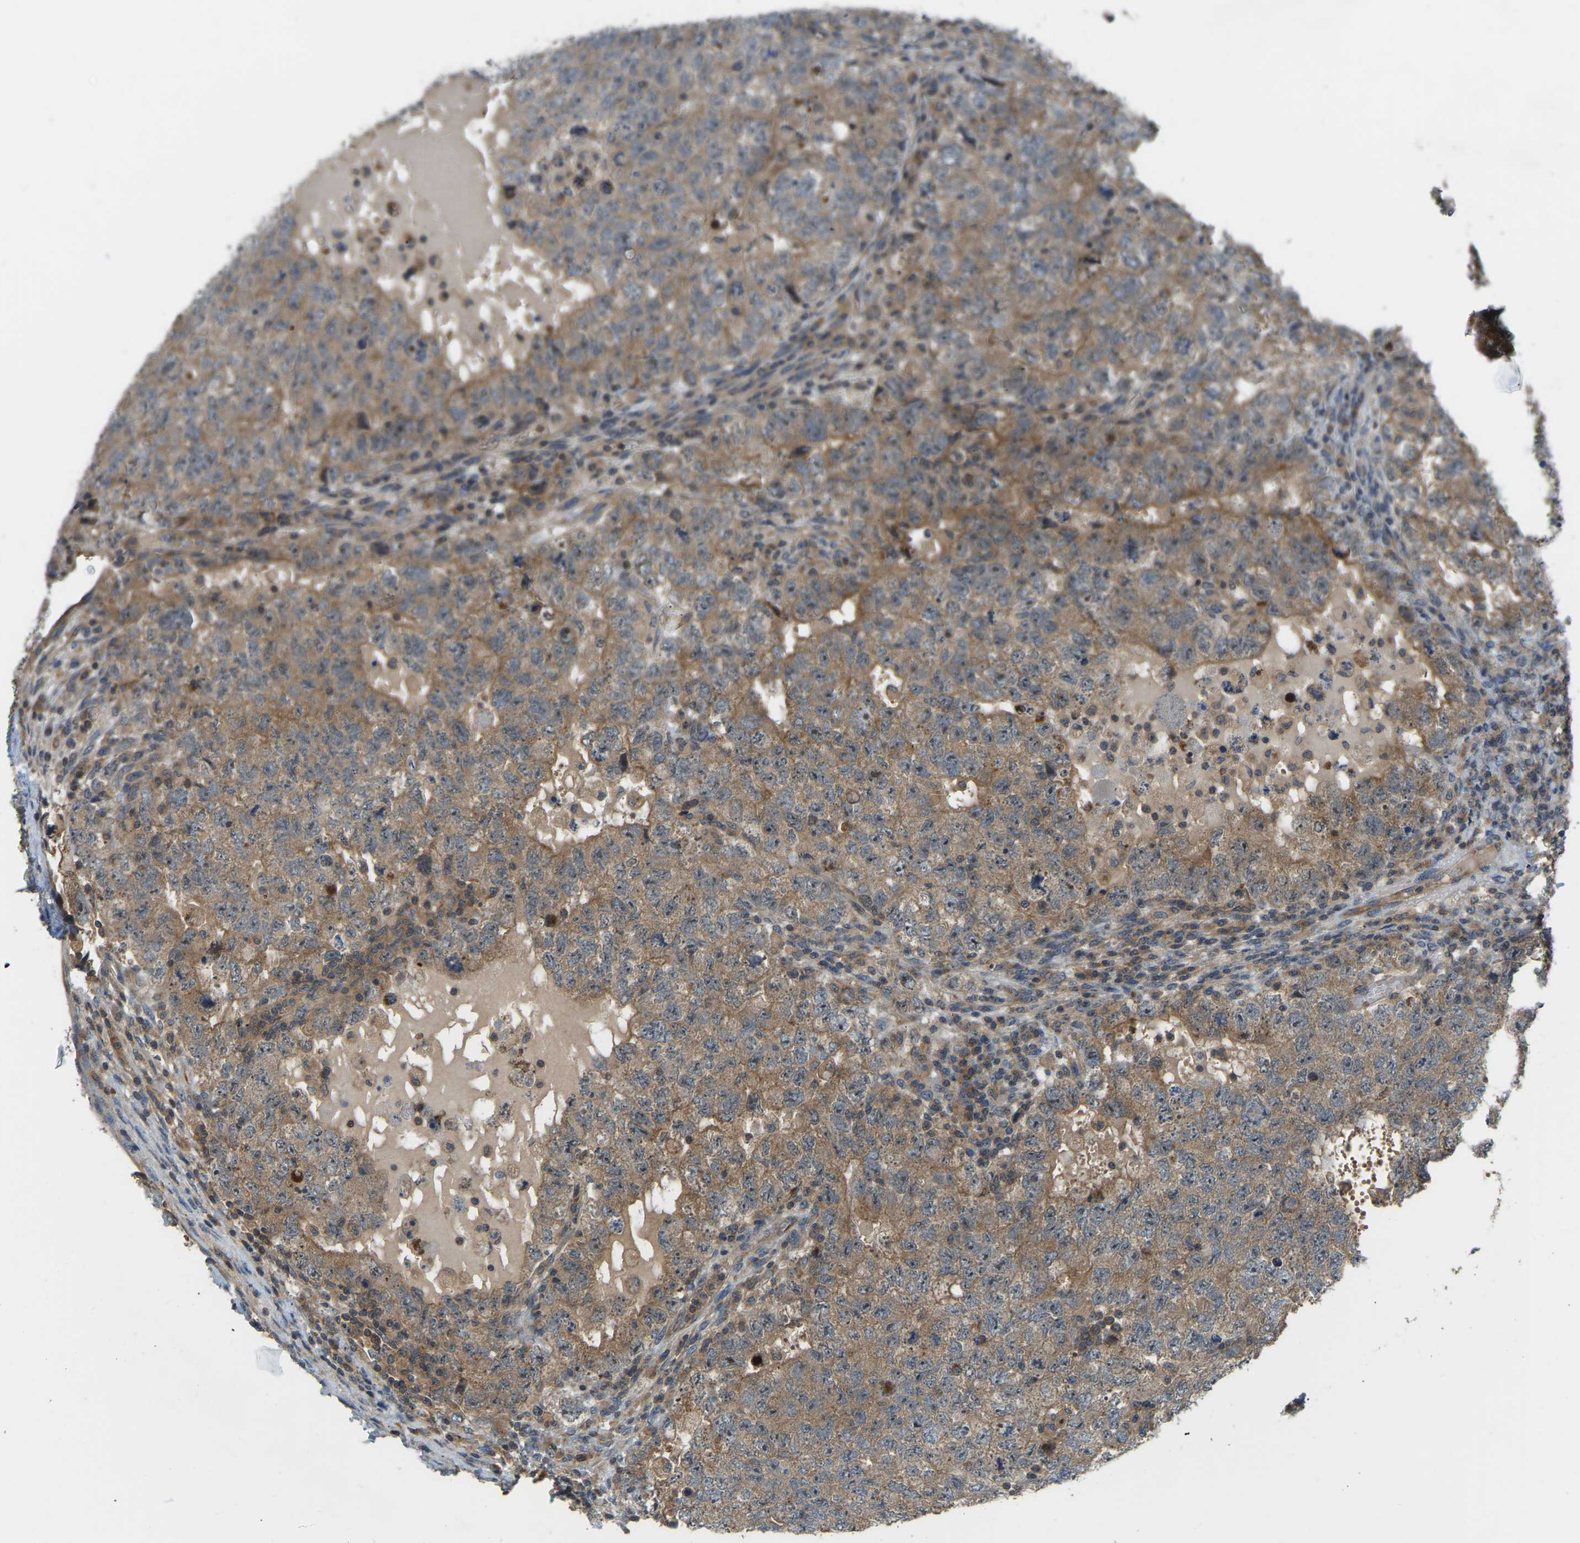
{"staining": {"intensity": "strong", "quantity": ">75%", "location": "cytoplasmic/membranous"}, "tissue": "testis cancer", "cell_type": "Tumor cells", "image_type": "cancer", "snomed": [{"axis": "morphology", "description": "Carcinoma, Embryonal, NOS"}, {"axis": "topography", "description": "Testis"}], "caption": "Protein expression analysis of embryonal carcinoma (testis) displays strong cytoplasmic/membranous expression in approximately >75% of tumor cells. The staining was performed using DAB to visualize the protein expression in brown, while the nuclei were stained in blue with hematoxylin (Magnification: 20x).", "gene": "ZNF71", "patient": {"sex": "male", "age": 36}}